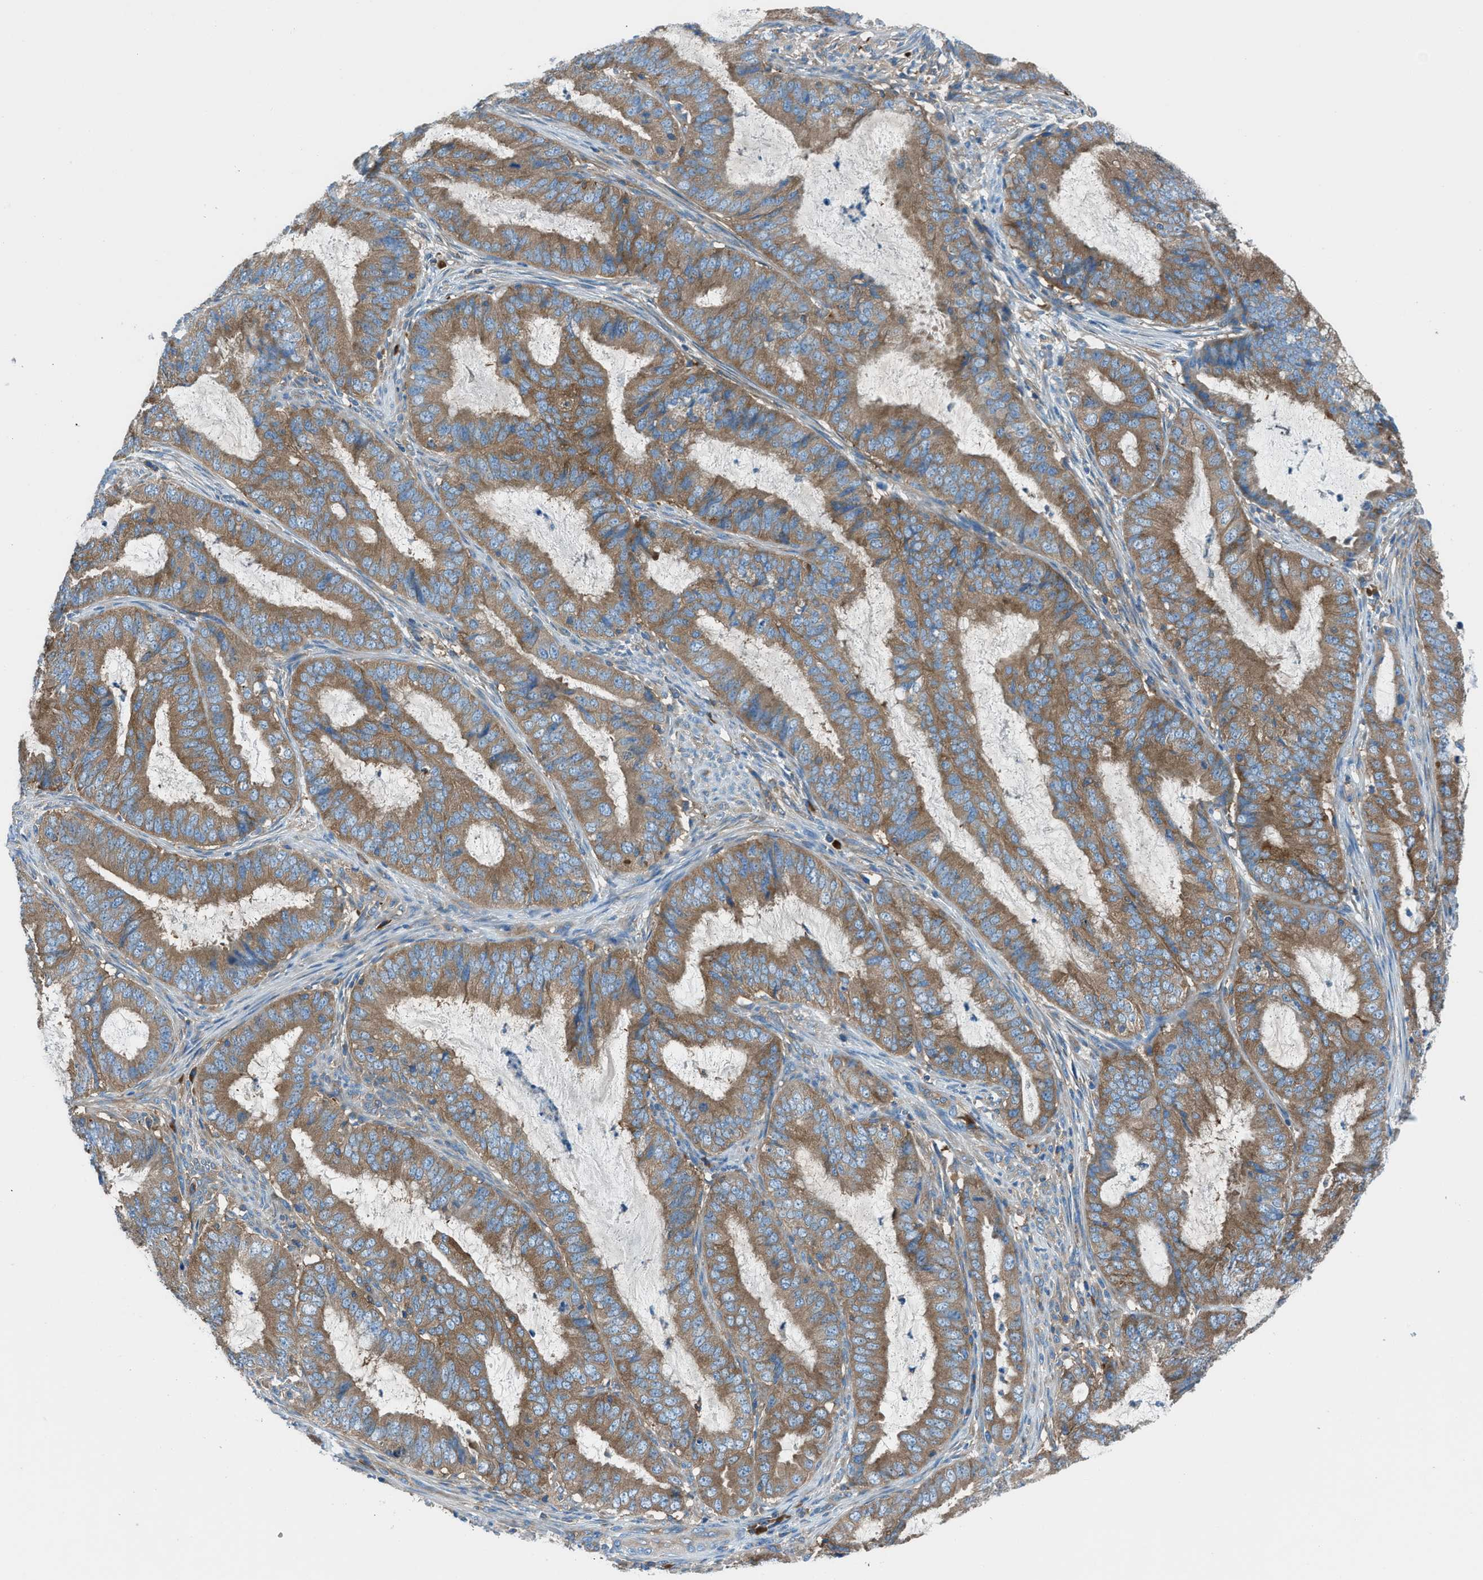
{"staining": {"intensity": "moderate", "quantity": ">75%", "location": "cytoplasmic/membranous"}, "tissue": "endometrial cancer", "cell_type": "Tumor cells", "image_type": "cancer", "snomed": [{"axis": "morphology", "description": "Adenocarcinoma, NOS"}, {"axis": "topography", "description": "Endometrium"}], "caption": "Human endometrial adenocarcinoma stained for a protein (brown) shows moderate cytoplasmic/membranous positive positivity in approximately >75% of tumor cells.", "gene": "SARS1", "patient": {"sex": "female", "age": 70}}